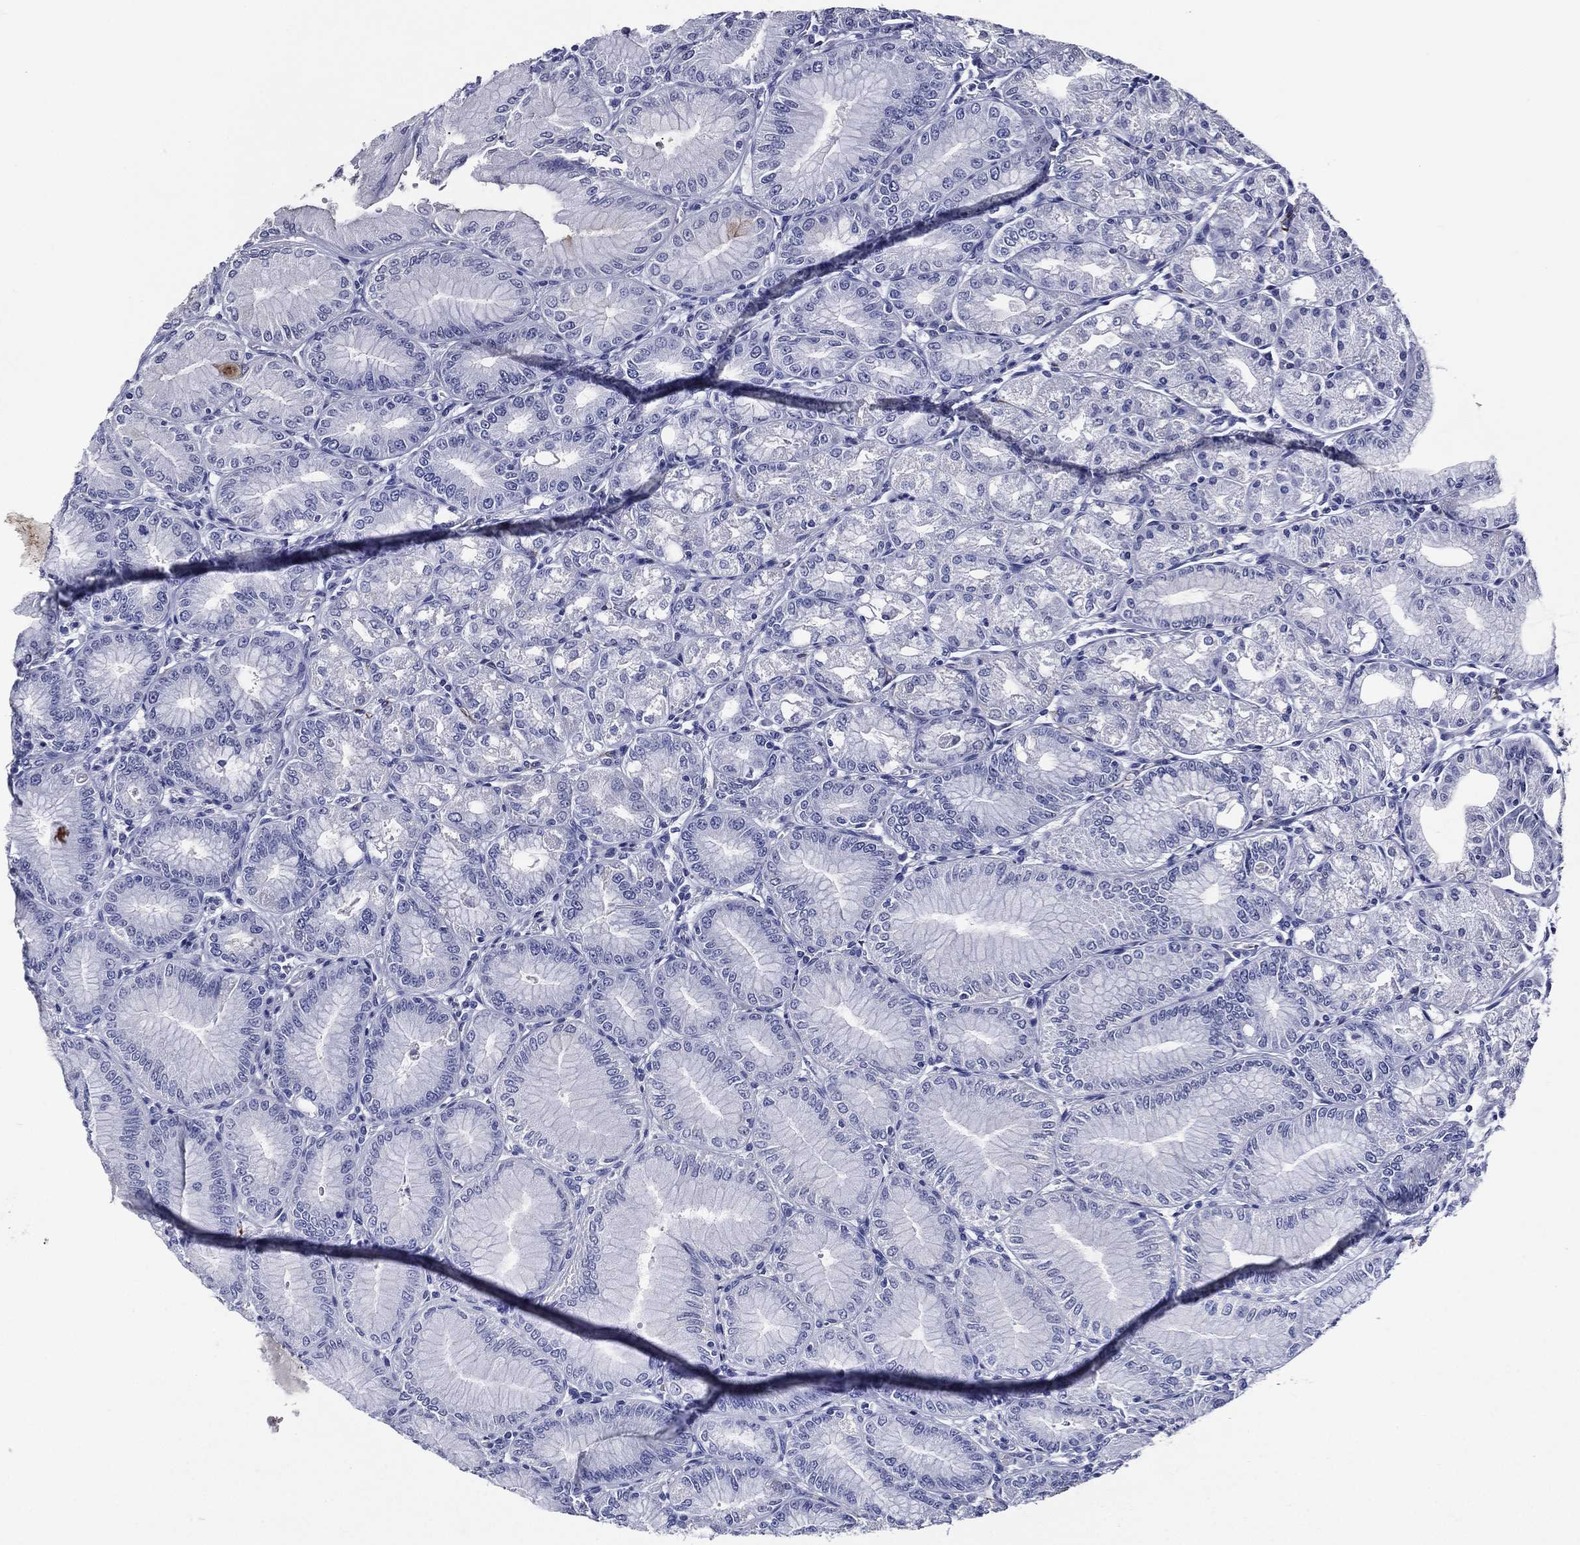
{"staining": {"intensity": "negative", "quantity": "none", "location": "none"}, "tissue": "stomach", "cell_type": "Glandular cells", "image_type": "normal", "snomed": [{"axis": "morphology", "description": "Normal tissue, NOS"}, {"axis": "topography", "description": "Stomach"}], "caption": "DAB (3,3'-diaminobenzidine) immunohistochemical staining of unremarkable human stomach reveals no significant expression in glandular cells. (DAB (3,3'-diaminobenzidine) immunohistochemistry with hematoxylin counter stain).", "gene": "ACE2", "patient": {"sex": "male", "age": 71}}